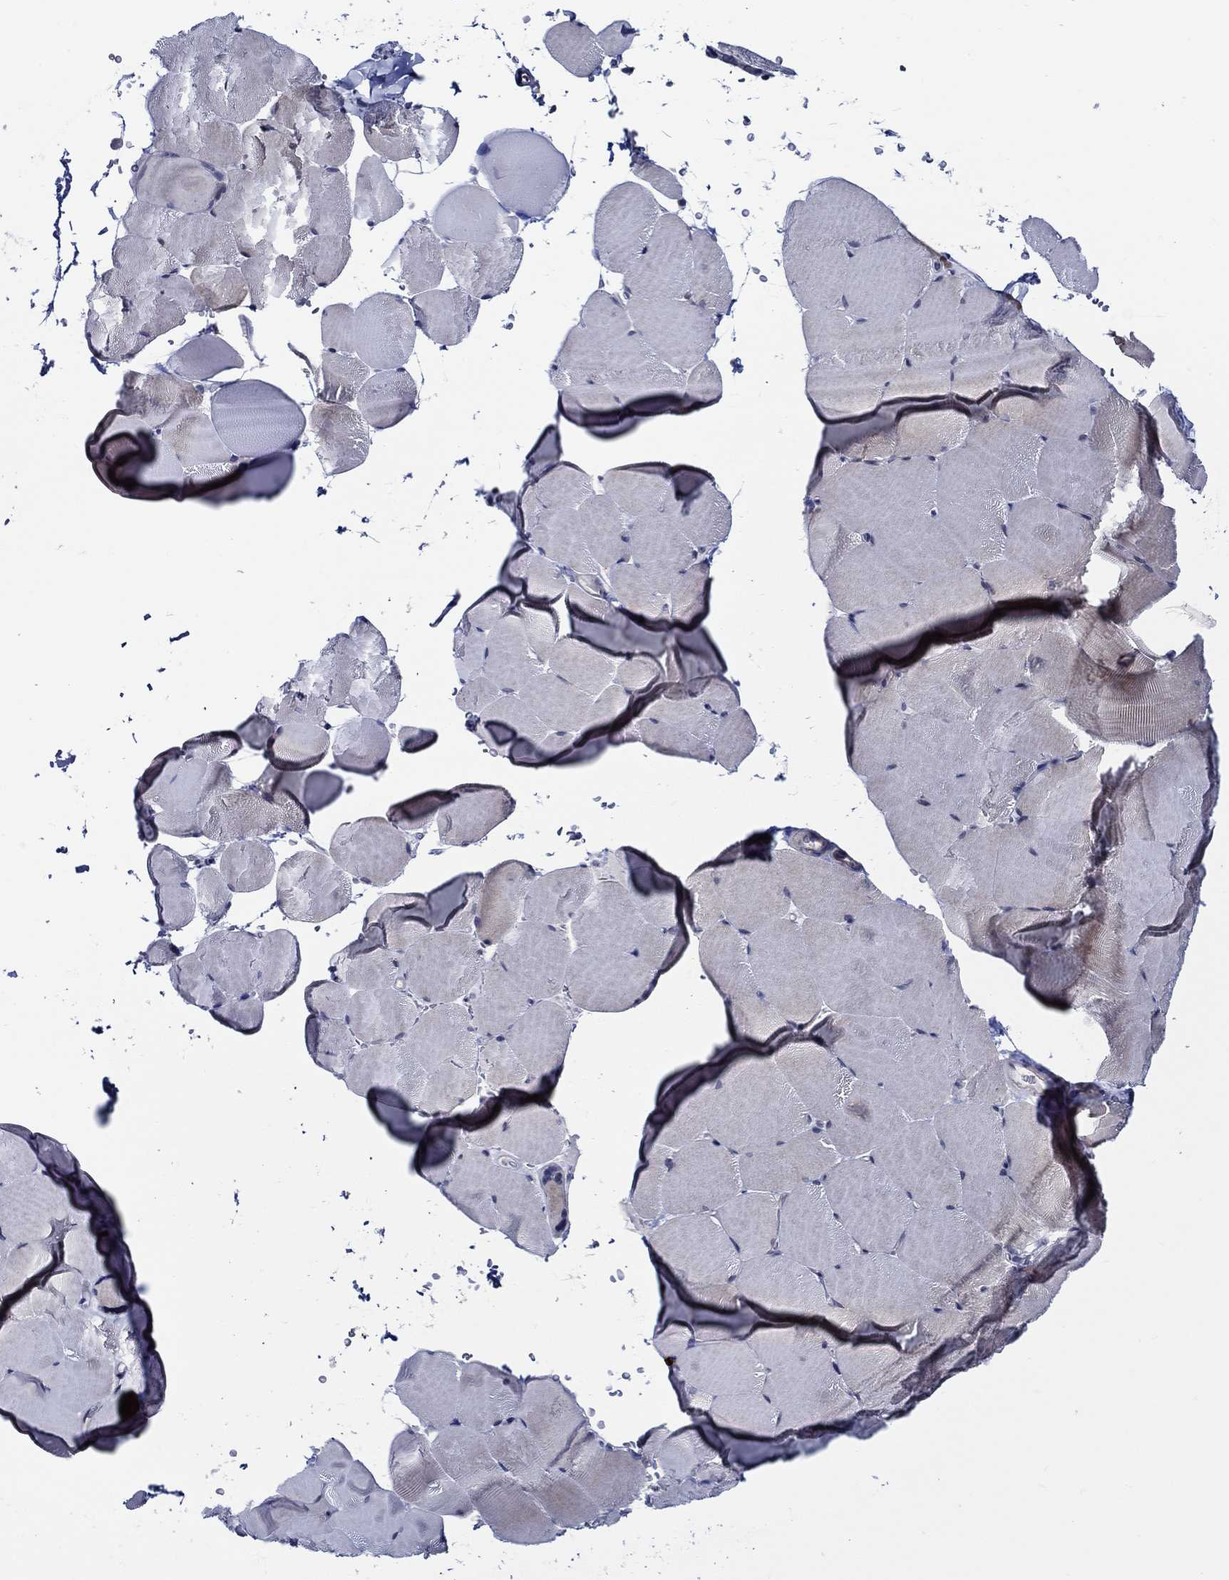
{"staining": {"intensity": "negative", "quantity": "none", "location": "none"}, "tissue": "skeletal muscle", "cell_type": "Myocytes", "image_type": "normal", "snomed": [{"axis": "morphology", "description": "Normal tissue, NOS"}, {"axis": "topography", "description": "Skeletal muscle"}], "caption": "Immunohistochemistry (IHC) of benign skeletal muscle reveals no positivity in myocytes. (DAB (3,3'-diaminobenzidine) immunohistochemistry, high magnification).", "gene": "C8orf48", "patient": {"sex": "female", "age": 37}}